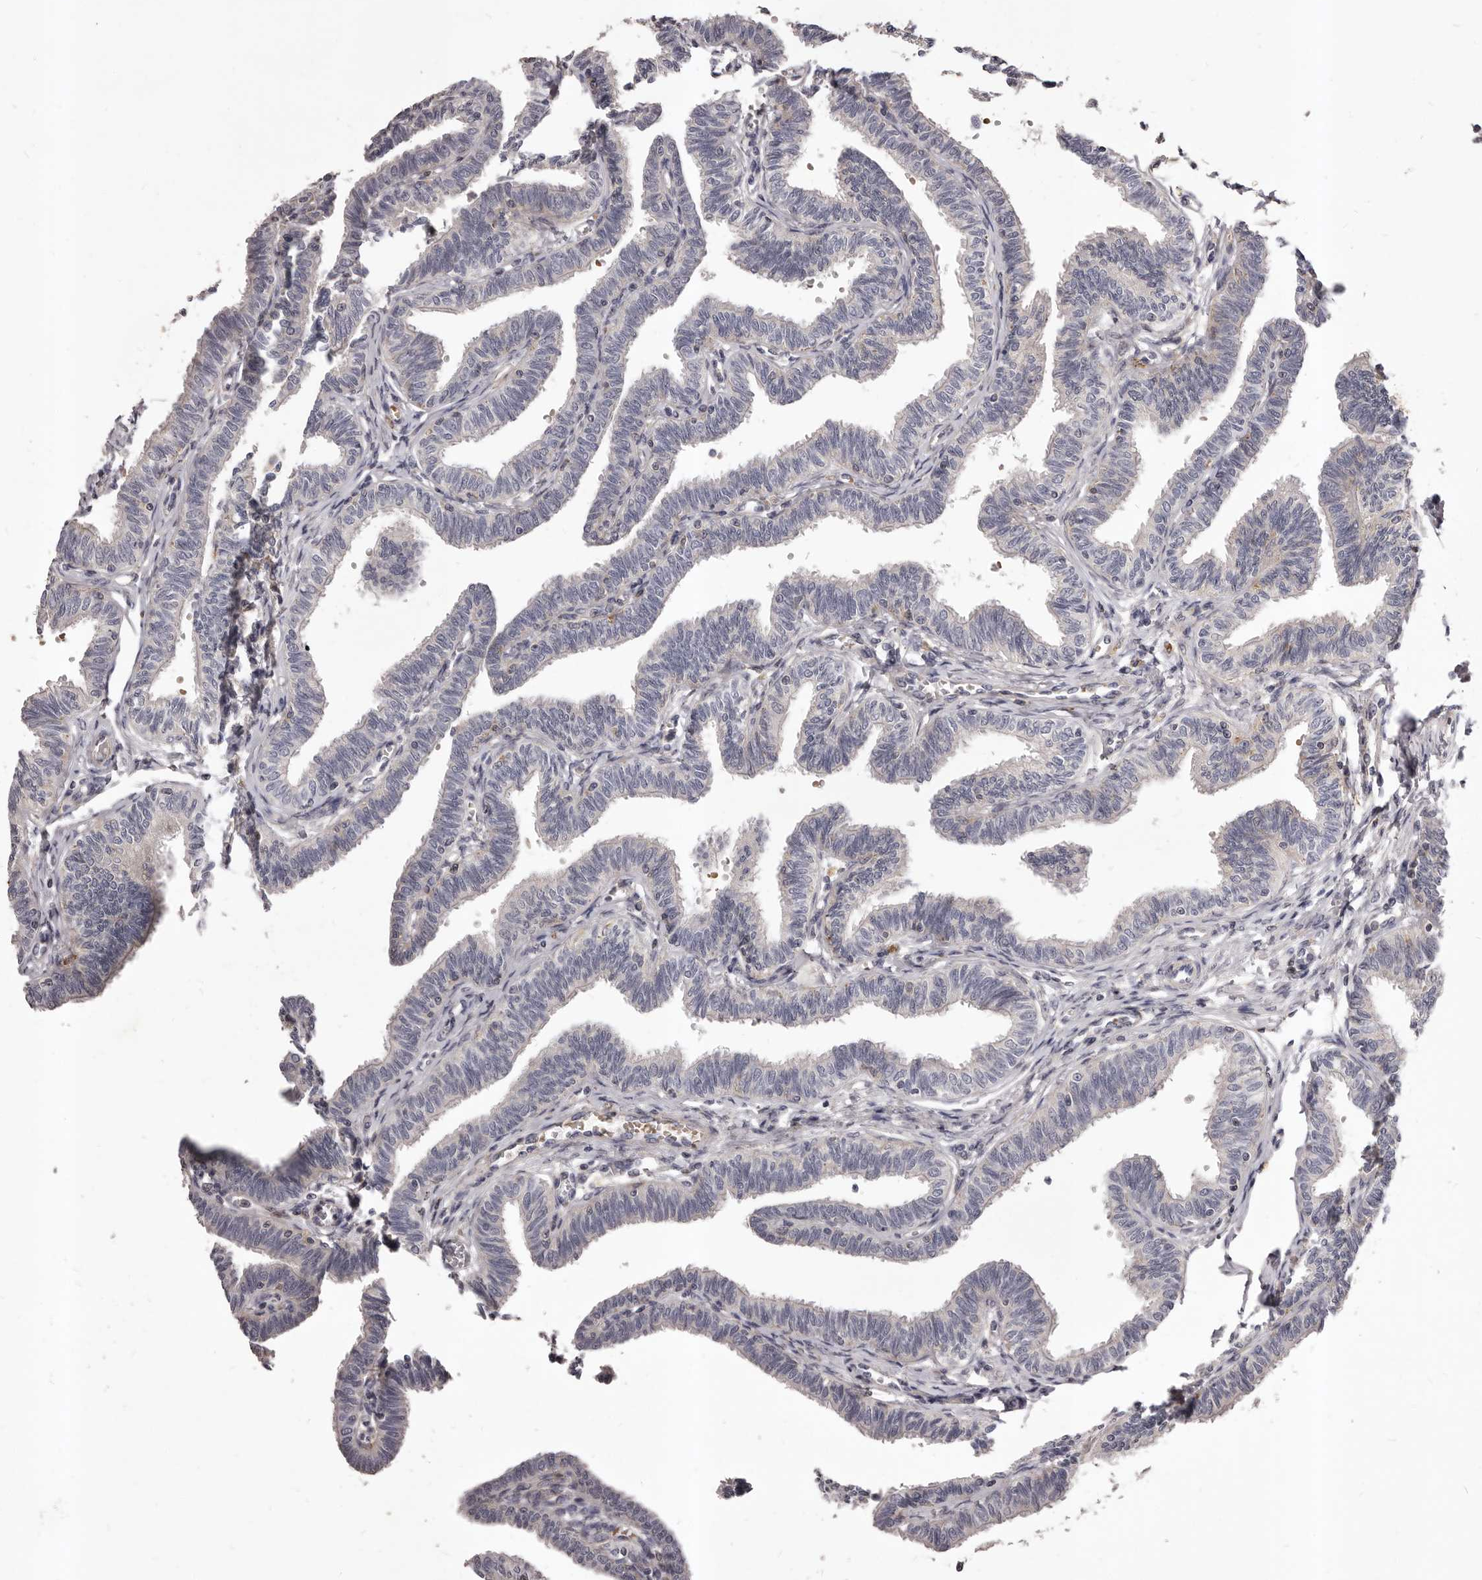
{"staining": {"intensity": "negative", "quantity": "none", "location": "none"}, "tissue": "fallopian tube", "cell_type": "Glandular cells", "image_type": "normal", "snomed": [{"axis": "morphology", "description": "Normal tissue, NOS"}, {"axis": "topography", "description": "Fallopian tube"}, {"axis": "topography", "description": "Ovary"}], "caption": "High magnification brightfield microscopy of normal fallopian tube stained with DAB (brown) and counterstained with hematoxylin (blue): glandular cells show no significant positivity.", "gene": "ALPK1", "patient": {"sex": "female", "age": 23}}